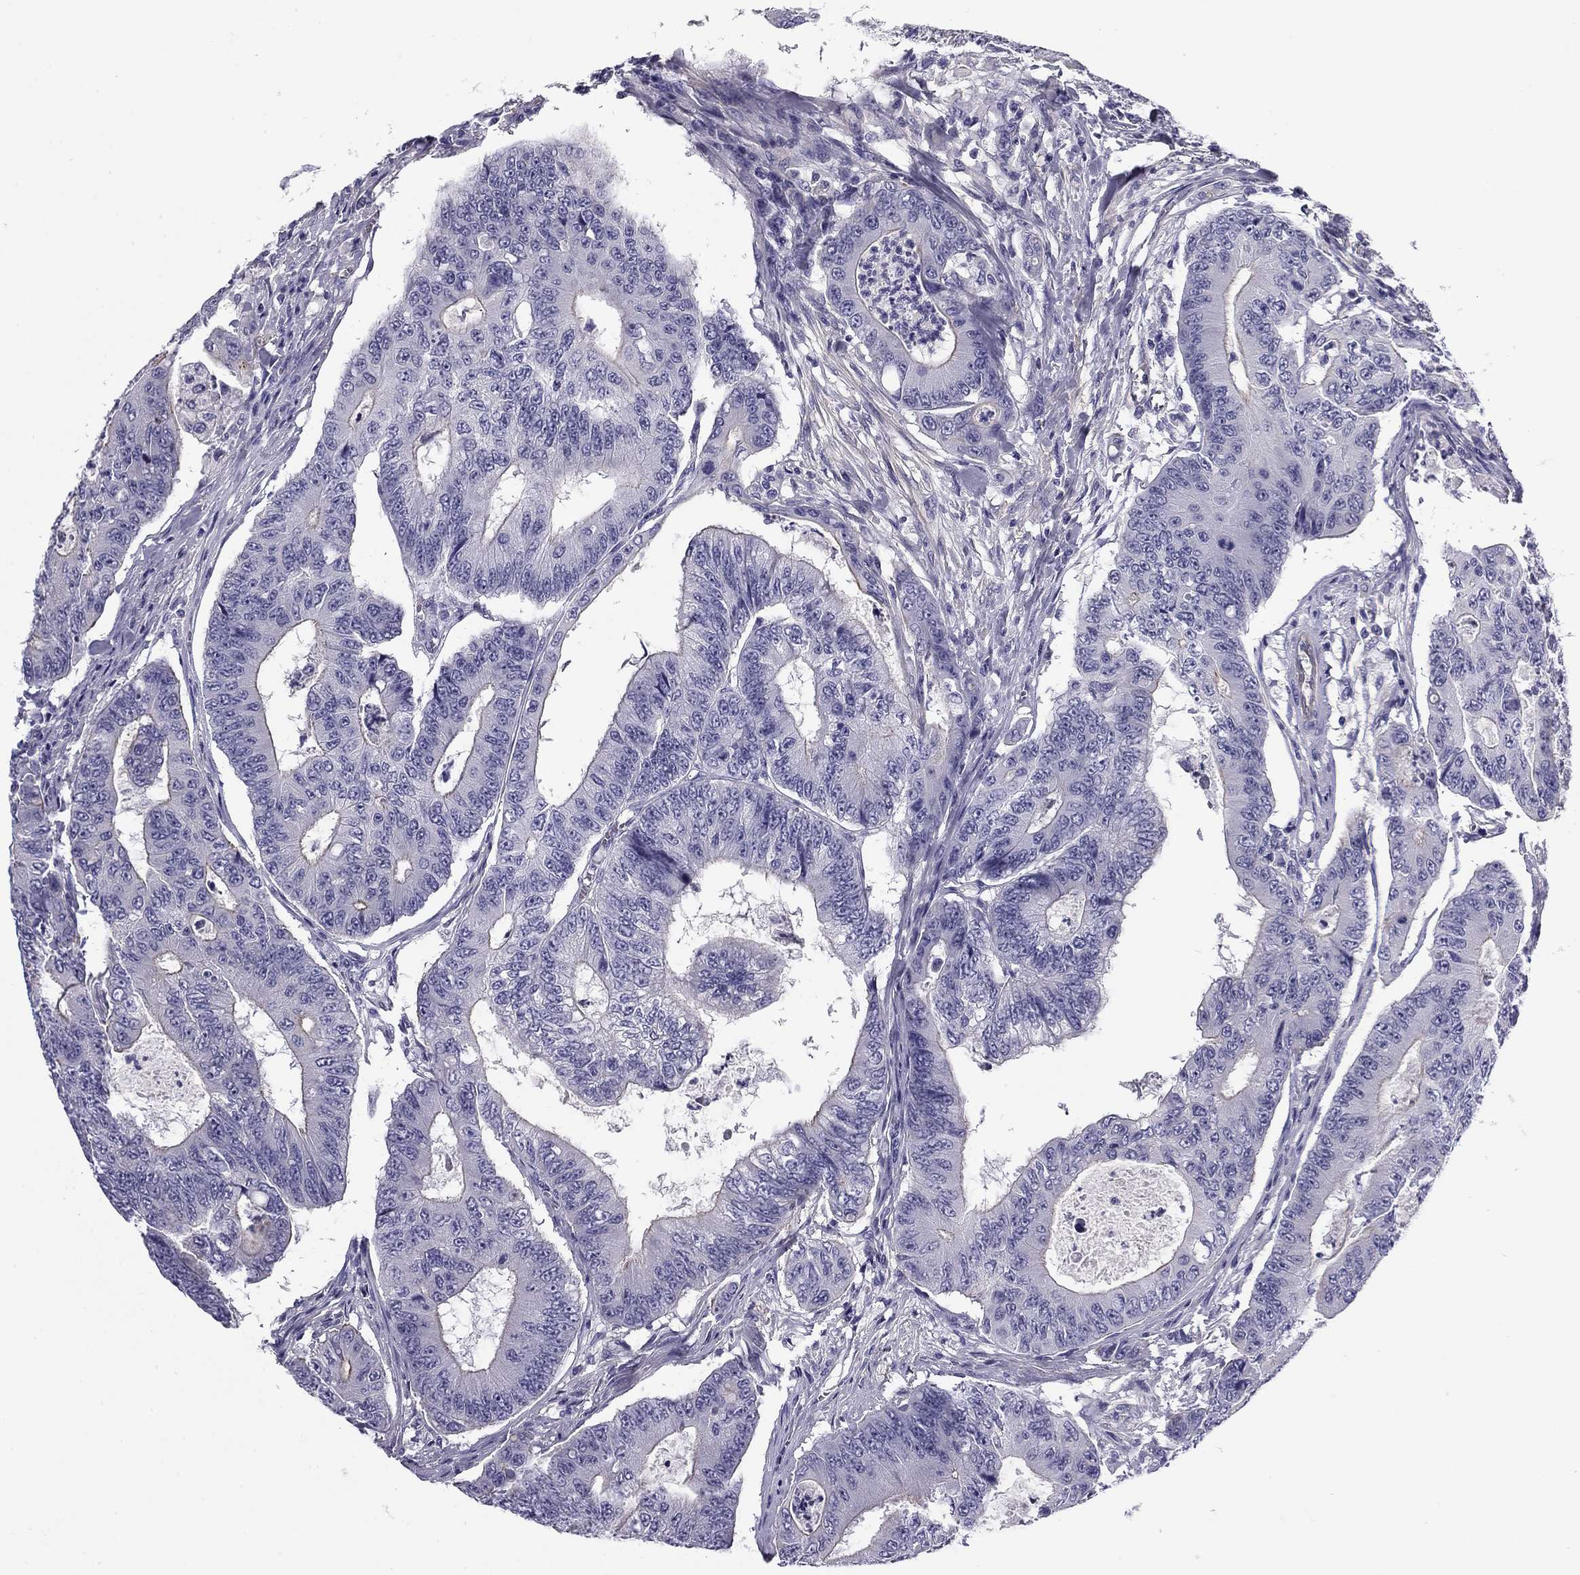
{"staining": {"intensity": "negative", "quantity": "none", "location": "none"}, "tissue": "colorectal cancer", "cell_type": "Tumor cells", "image_type": "cancer", "snomed": [{"axis": "morphology", "description": "Adenocarcinoma, NOS"}, {"axis": "topography", "description": "Colon"}], "caption": "Immunohistochemical staining of human colorectal cancer demonstrates no significant positivity in tumor cells.", "gene": "FLNC", "patient": {"sex": "female", "age": 48}}